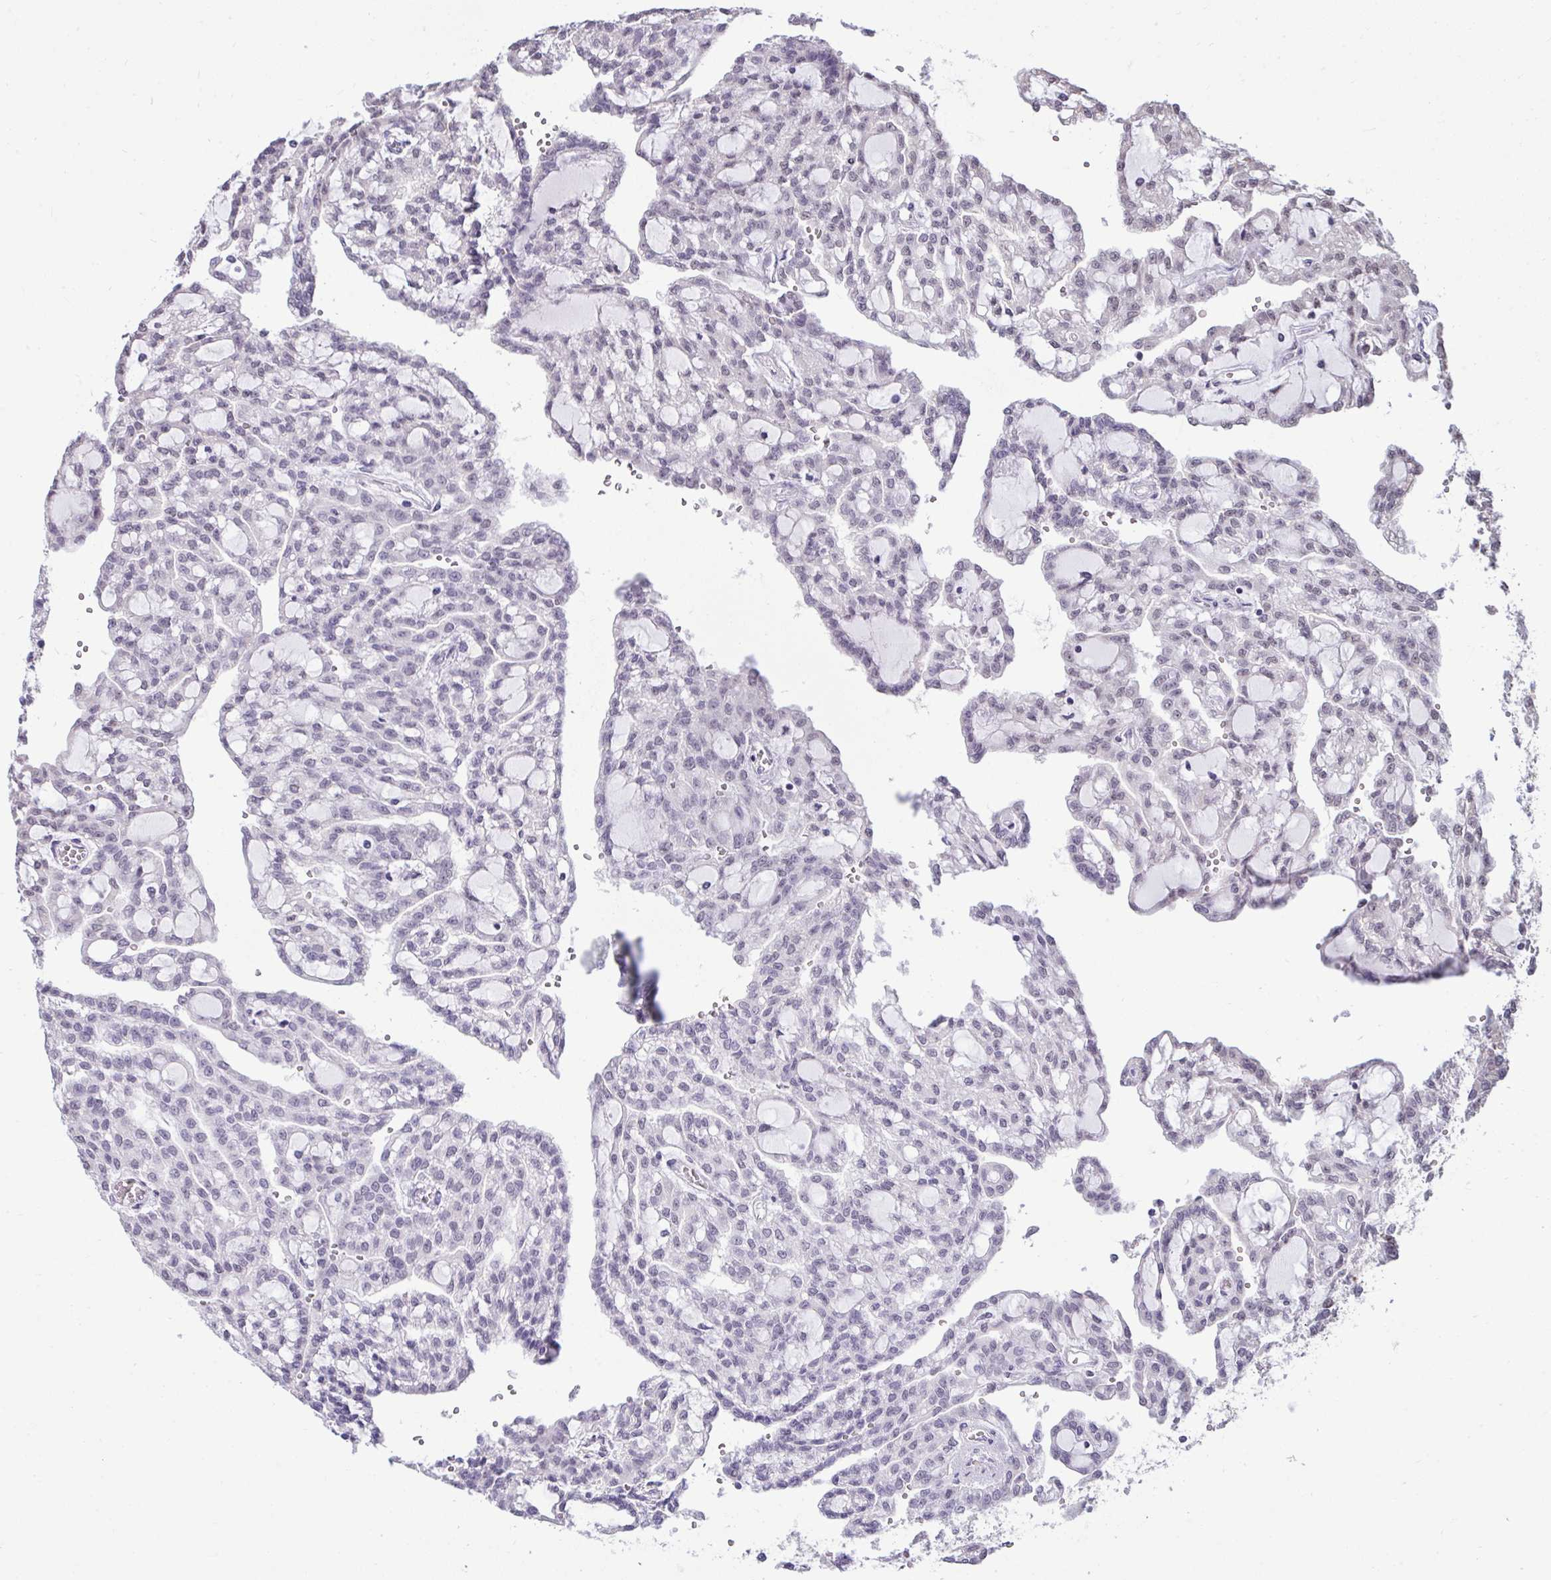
{"staining": {"intensity": "negative", "quantity": "none", "location": "none"}, "tissue": "renal cancer", "cell_type": "Tumor cells", "image_type": "cancer", "snomed": [{"axis": "morphology", "description": "Adenocarcinoma, NOS"}, {"axis": "topography", "description": "Kidney"}], "caption": "Renal cancer was stained to show a protein in brown. There is no significant positivity in tumor cells.", "gene": "NPPA", "patient": {"sex": "male", "age": 63}}